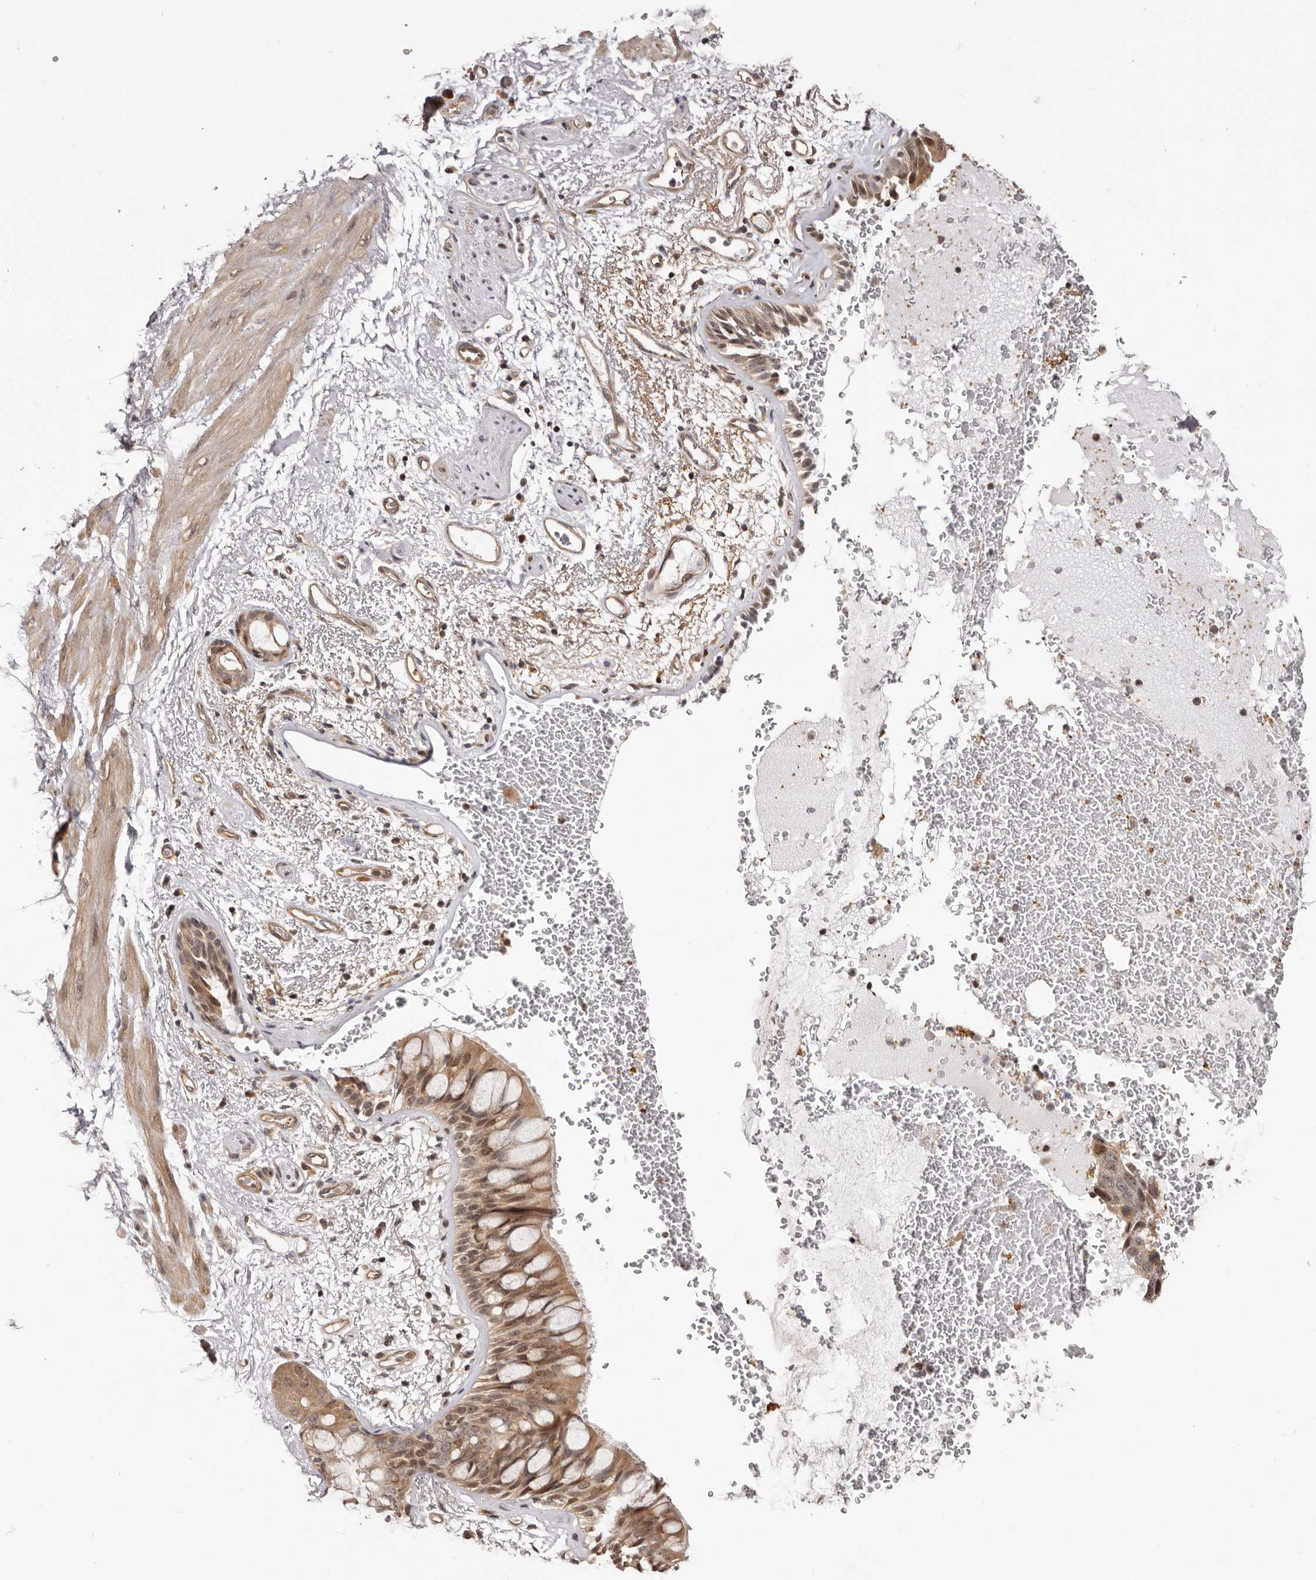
{"staining": {"intensity": "moderate", "quantity": ">75%", "location": "cytoplasmic/membranous,nuclear"}, "tissue": "bronchus", "cell_type": "Respiratory epithelial cells", "image_type": "normal", "snomed": [{"axis": "morphology", "description": "Normal tissue, NOS"}, {"axis": "morphology", "description": "Squamous cell carcinoma, NOS"}, {"axis": "topography", "description": "Lymph node"}, {"axis": "topography", "description": "Bronchus"}, {"axis": "topography", "description": "Lung"}], "caption": "Moderate cytoplasmic/membranous,nuclear expression is seen in about >75% of respiratory epithelial cells in unremarkable bronchus.", "gene": "NOL12", "patient": {"sex": "male", "age": 66}}